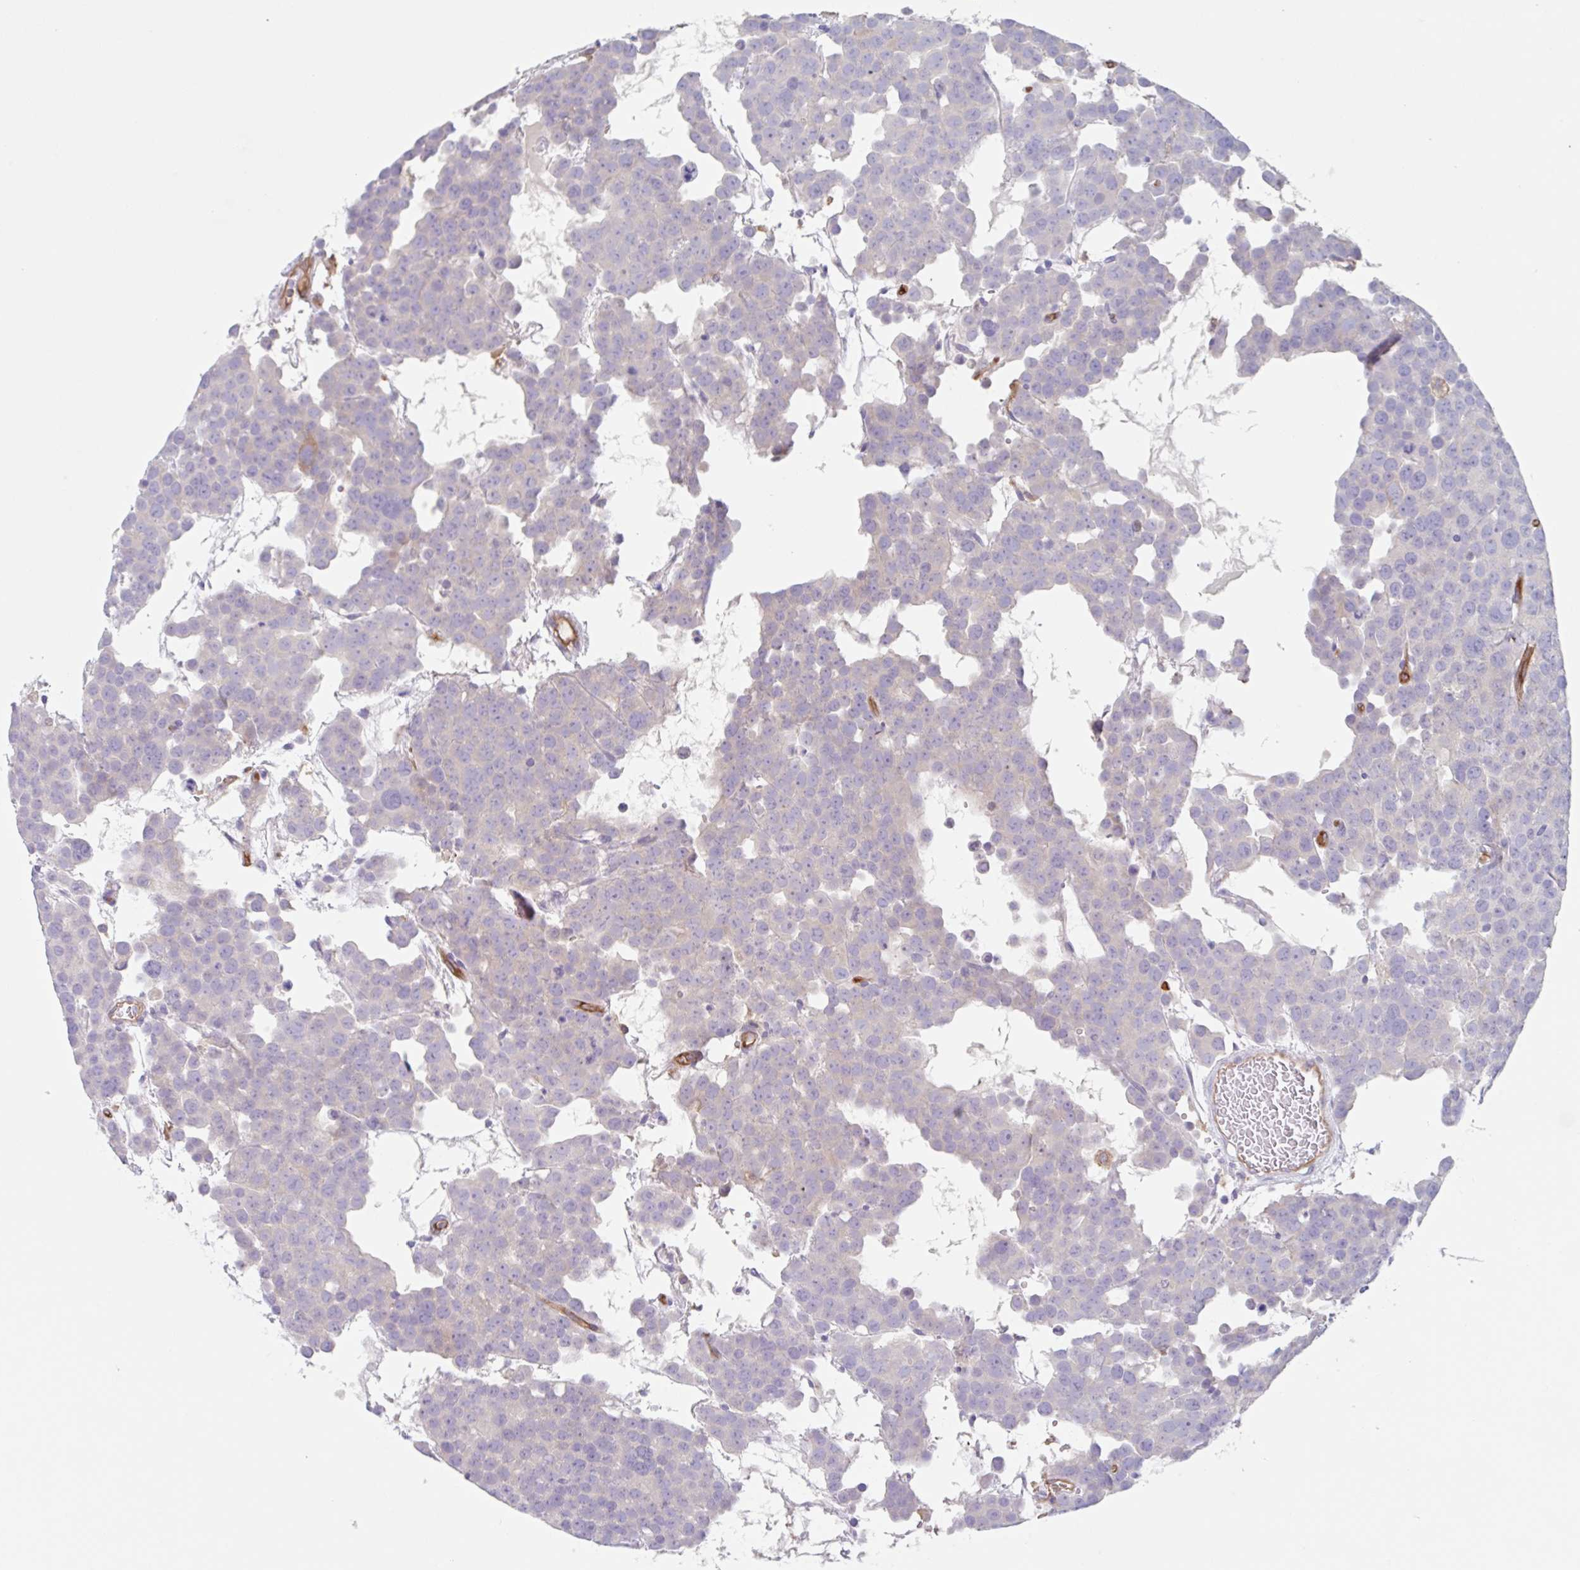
{"staining": {"intensity": "negative", "quantity": "none", "location": "none"}, "tissue": "testis cancer", "cell_type": "Tumor cells", "image_type": "cancer", "snomed": [{"axis": "morphology", "description": "Seminoma, NOS"}, {"axis": "topography", "description": "Testis"}], "caption": "Tumor cells show no significant protein positivity in seminoma (testis).", "gene": "EHD4", "patient": {"sex": "male", "age": 71}}